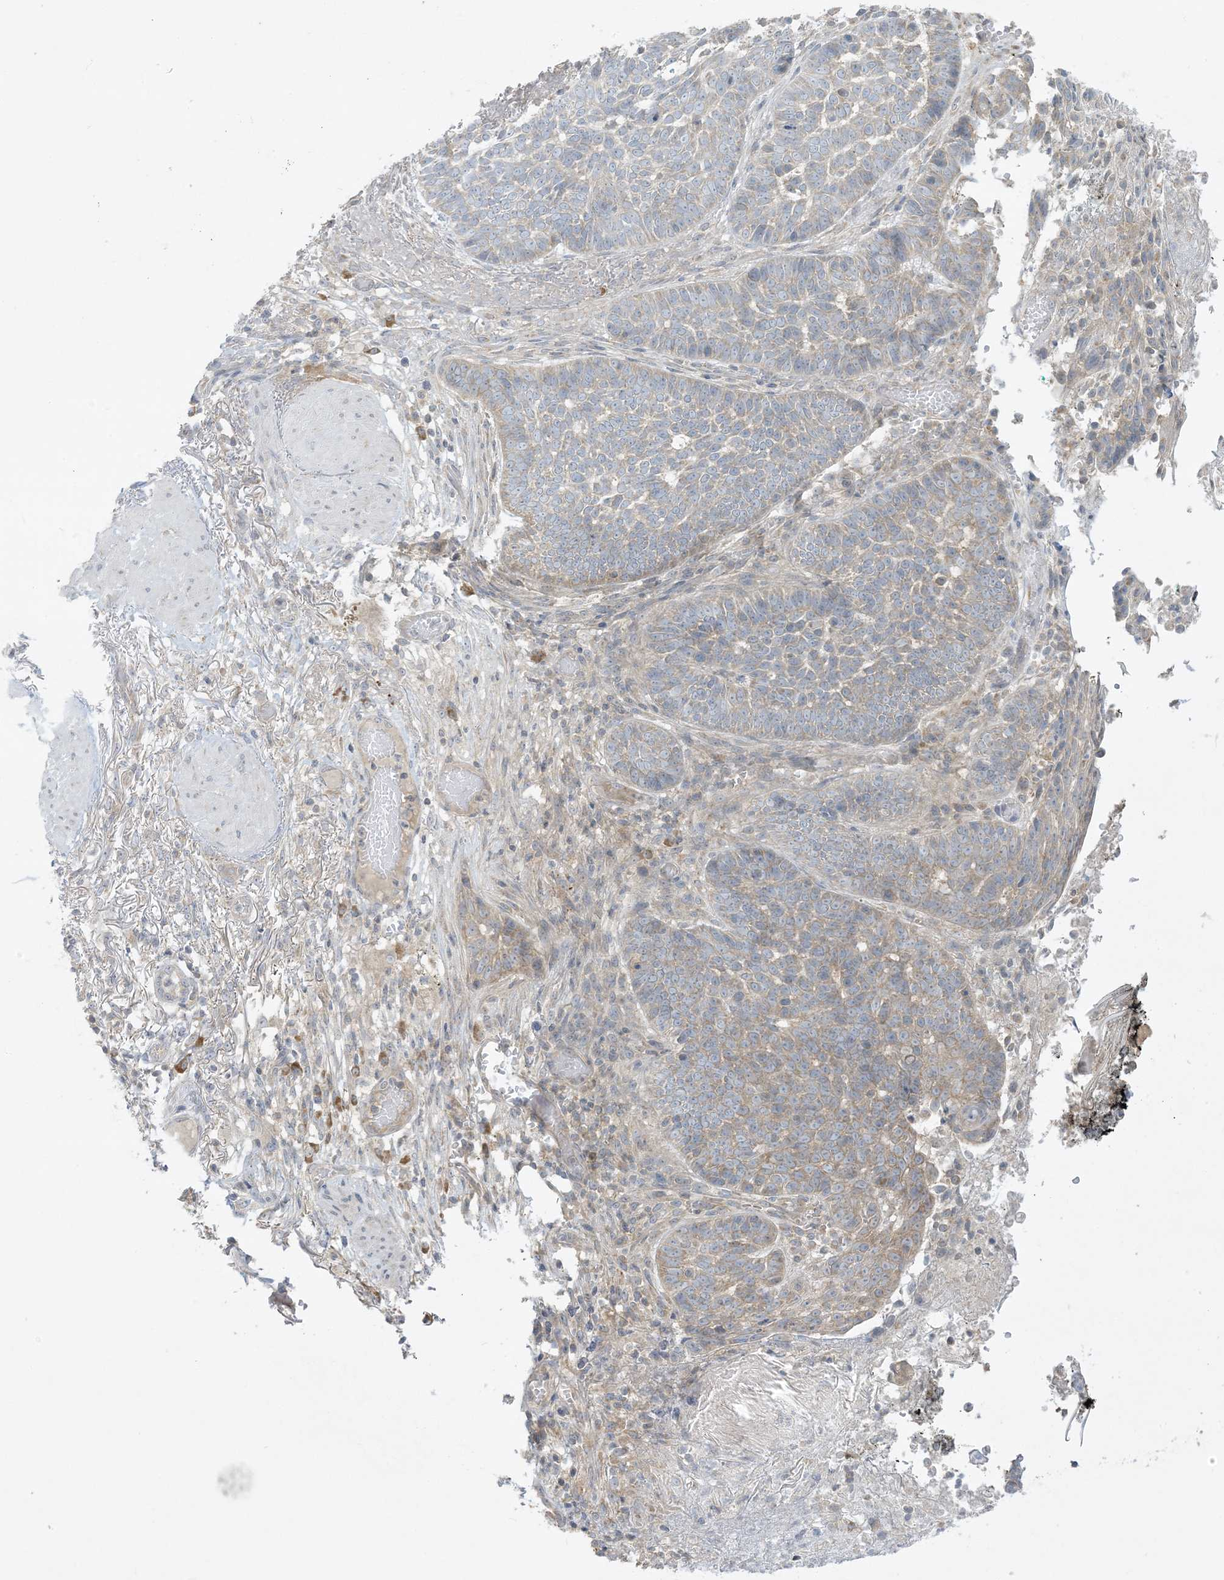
{"staining": {"intensity": "moderate", "quantity": "<25%", "location": "cytoplasmic/membranous"}, "tissue": "skin cancer", "cell_type": "Tumor cells", "image_type": "cancer", "snomed": [{"axis": "morphology", "description": "Normal tissue, NOS"}, {"axis": "morphology", "description": "Basal cell carcinoma"}, {"axis": "topography", "description": "Skin"}], "caption": "Protein staining demonstrates moderate cytoplasmic/membranous staining in about <25% of tumor cells in skin basal cell carcinoma.", "gene": "RPP40", "patient": {"sex": "male", "age": 64}}